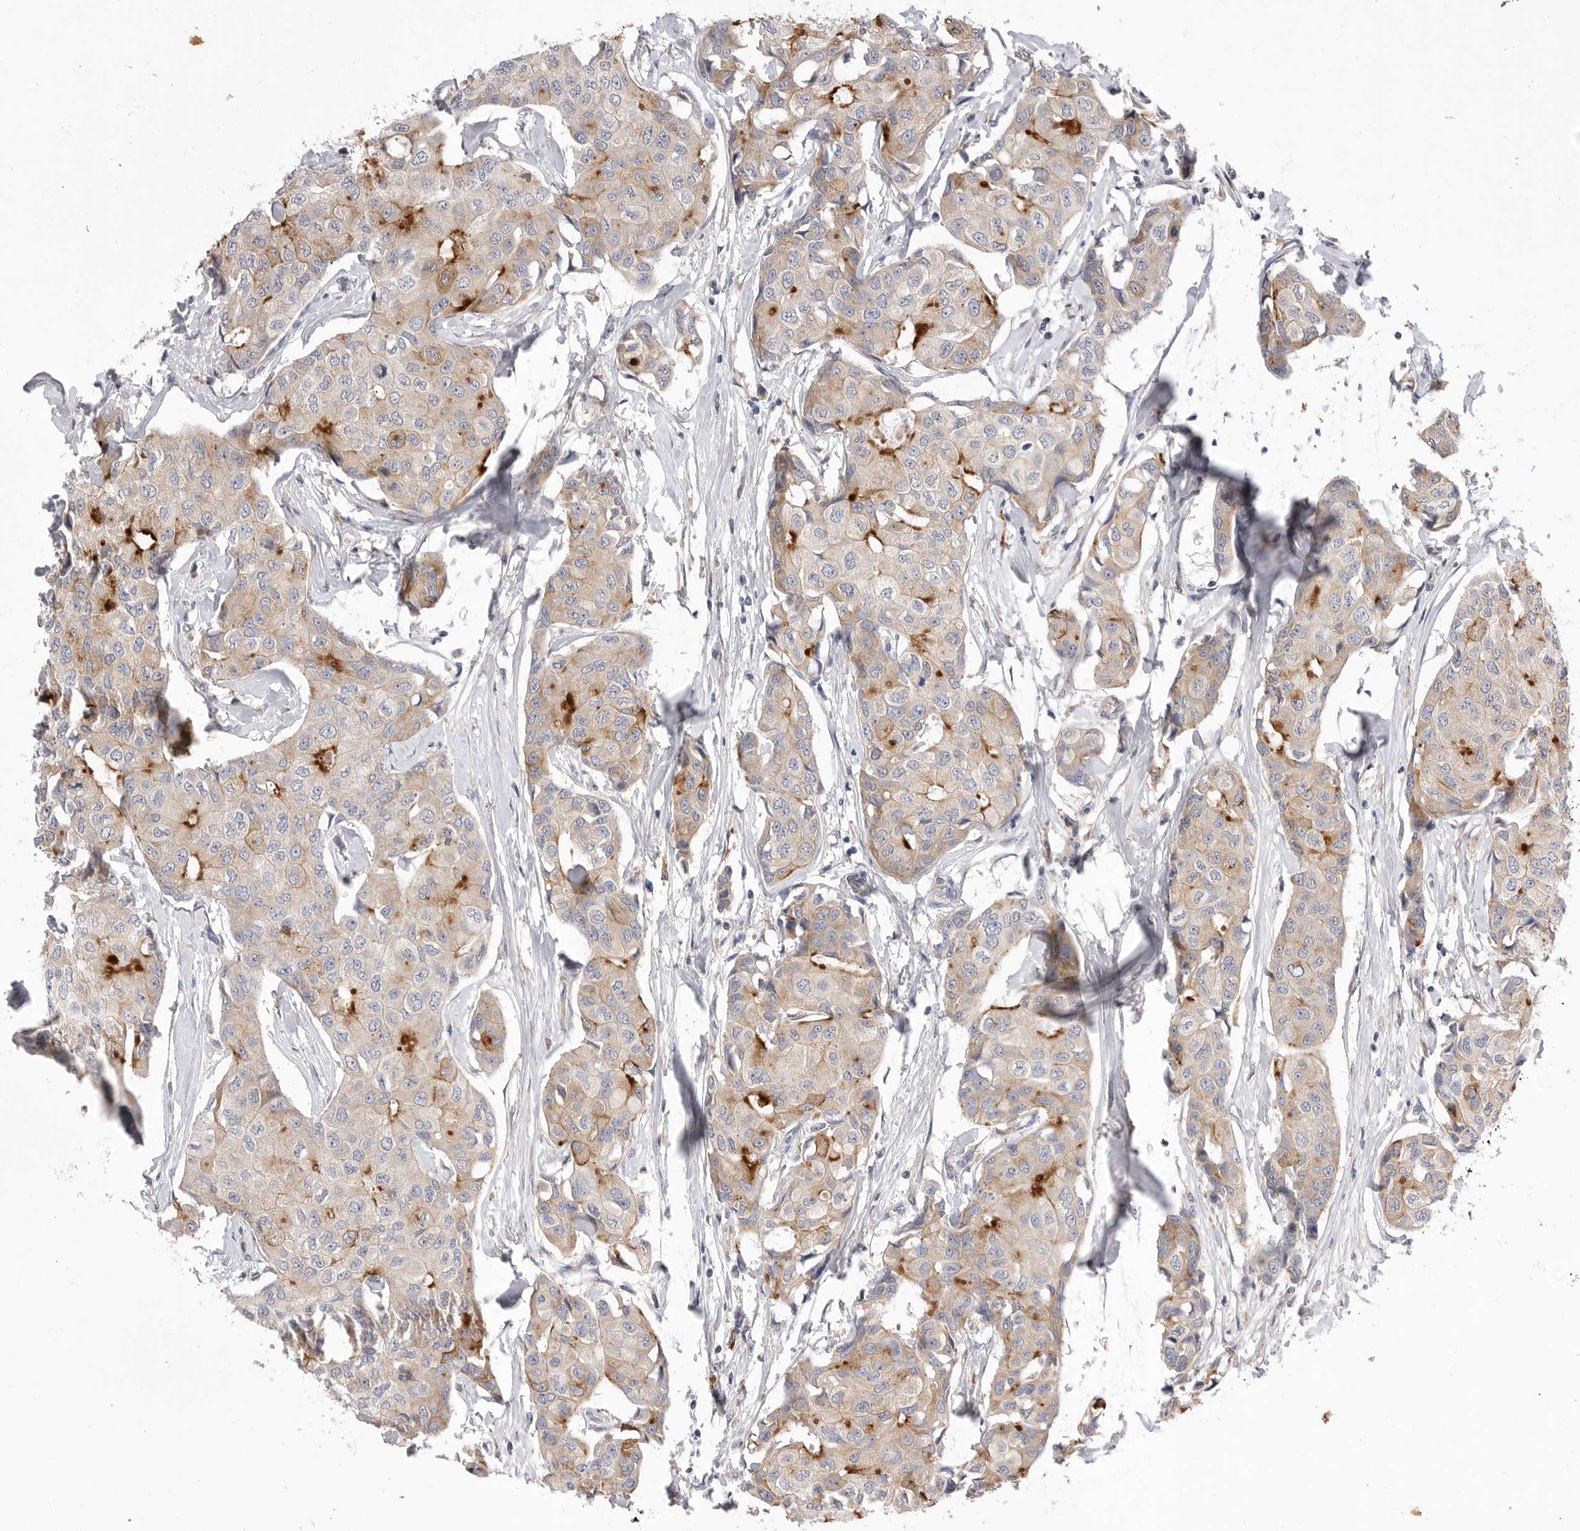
{"staining": {"intensity": "moderate", "quantity": "<25%", "location": "cytoplasmic/membranous"}, "tissue": "breast cancer", "cell_type": "Tumor cells", "image_type": "cancer", "snomed": [{"axis": "morphology", "description": "Duct carcinoma"}, {"axis": "topography", "description": "Breast"}], "caption": "The immunohistochemical stain highlights moderate cytoplasmic/membranous positivity in tumor cells of intraductal carcinoma (breast) tissue. Using DAB (brown) and hematoxylin (blue) stains, captured at high magnification using brightfield microscopy.", "gene": "VAC14", "patient": {"sex": "female", "age": 80}}